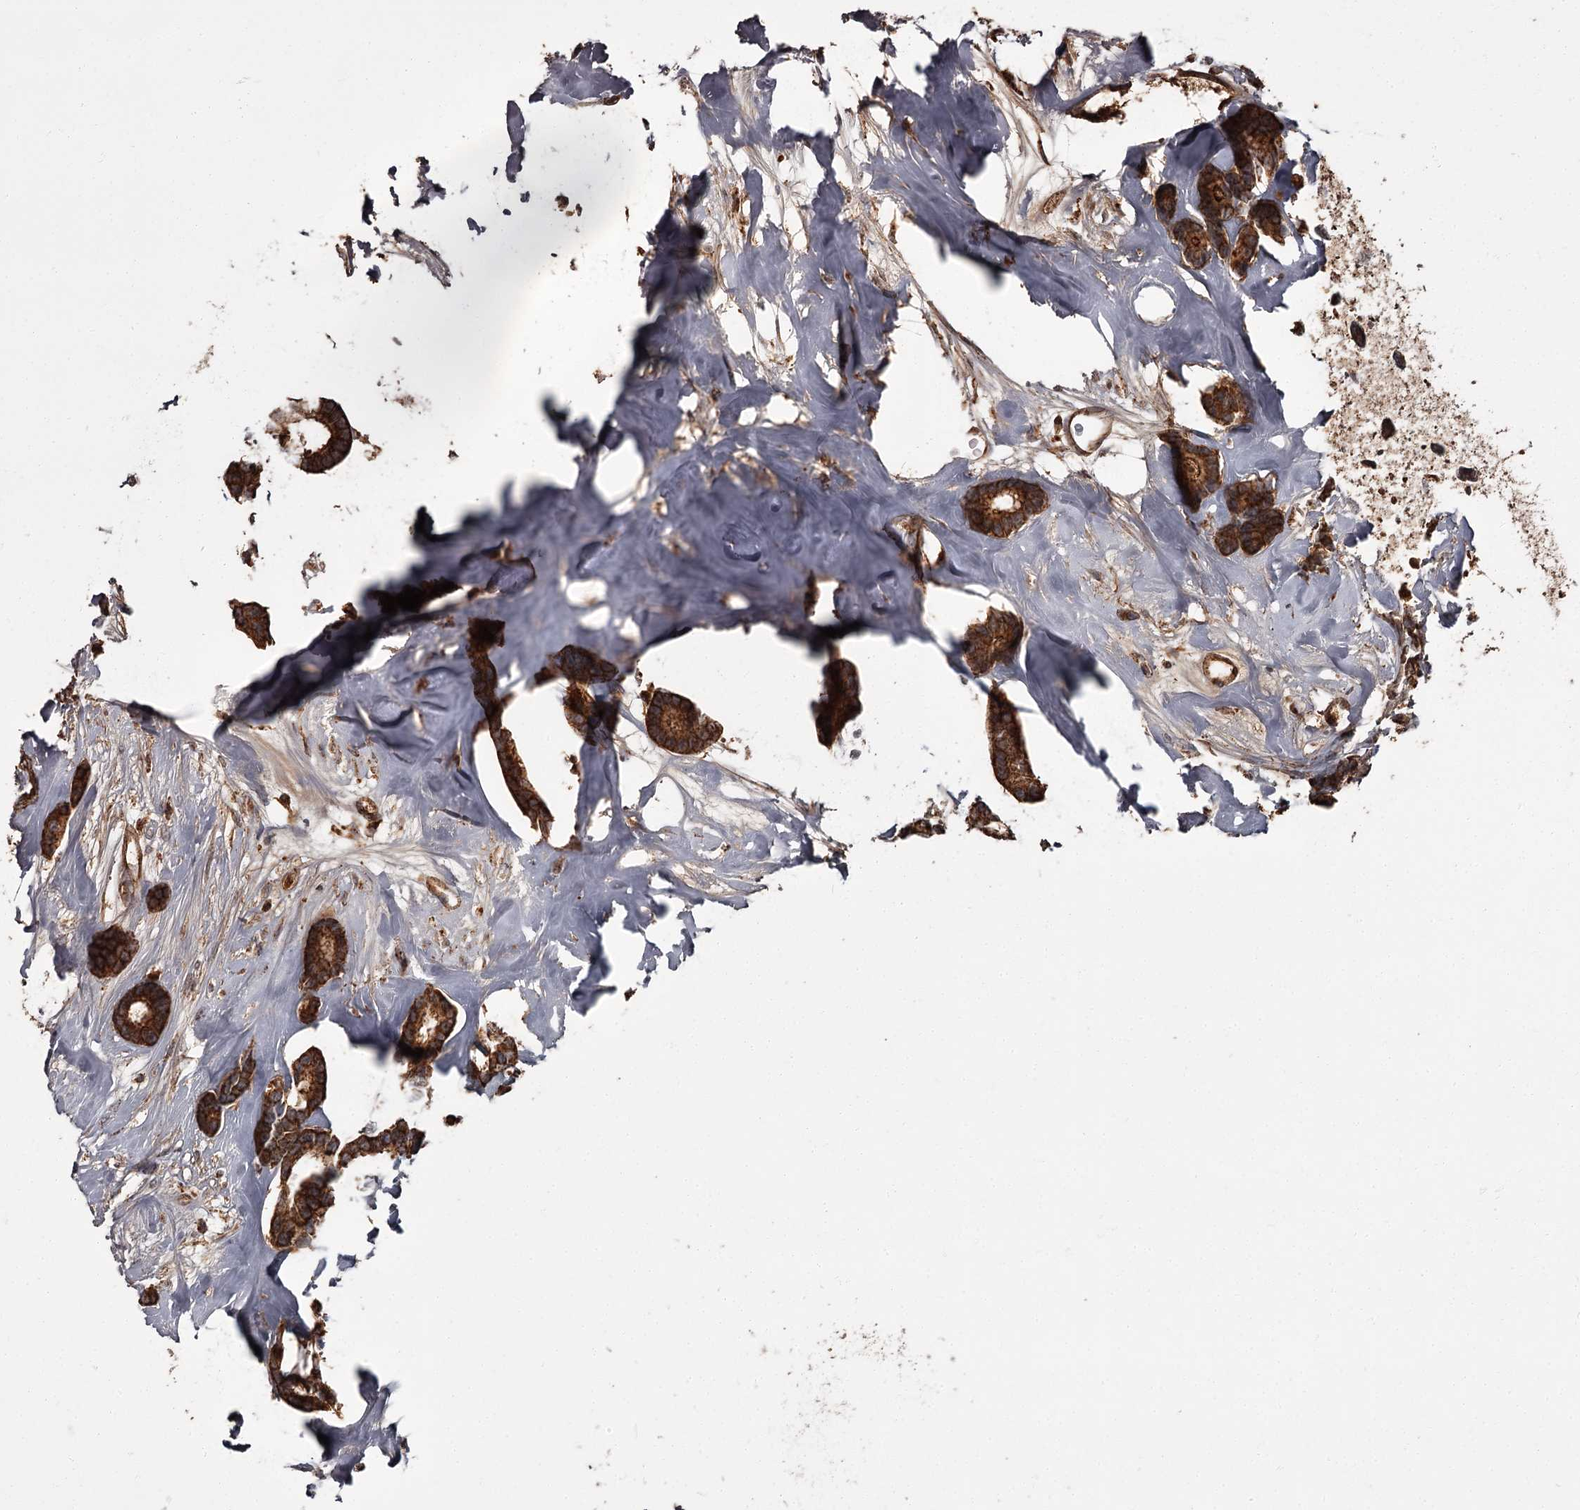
{"staining": {"intensity": "strong", "quantity": ">75%", "location": "cytoplasmic/membranous"}, "tissue": "breast cancer", "cell_type": "Tumor cells", "image_type": "cancer", "snomed": [{"axis": "morphology", "description": "Duct carcinoma"}, {"axis": "topography", "description": "Breast"}], "caption": "Infiltrating ductal carcinoma (breast) tissue exhibits strong cytoplasmic/membranous staining in about >75% of tumor cells, visualized by immunohistochemistry. The protein is shown in brown color, while the nuclei are stained blue.", "gene": "THAP9", "patient": {"sex": "female", "age": 87}}